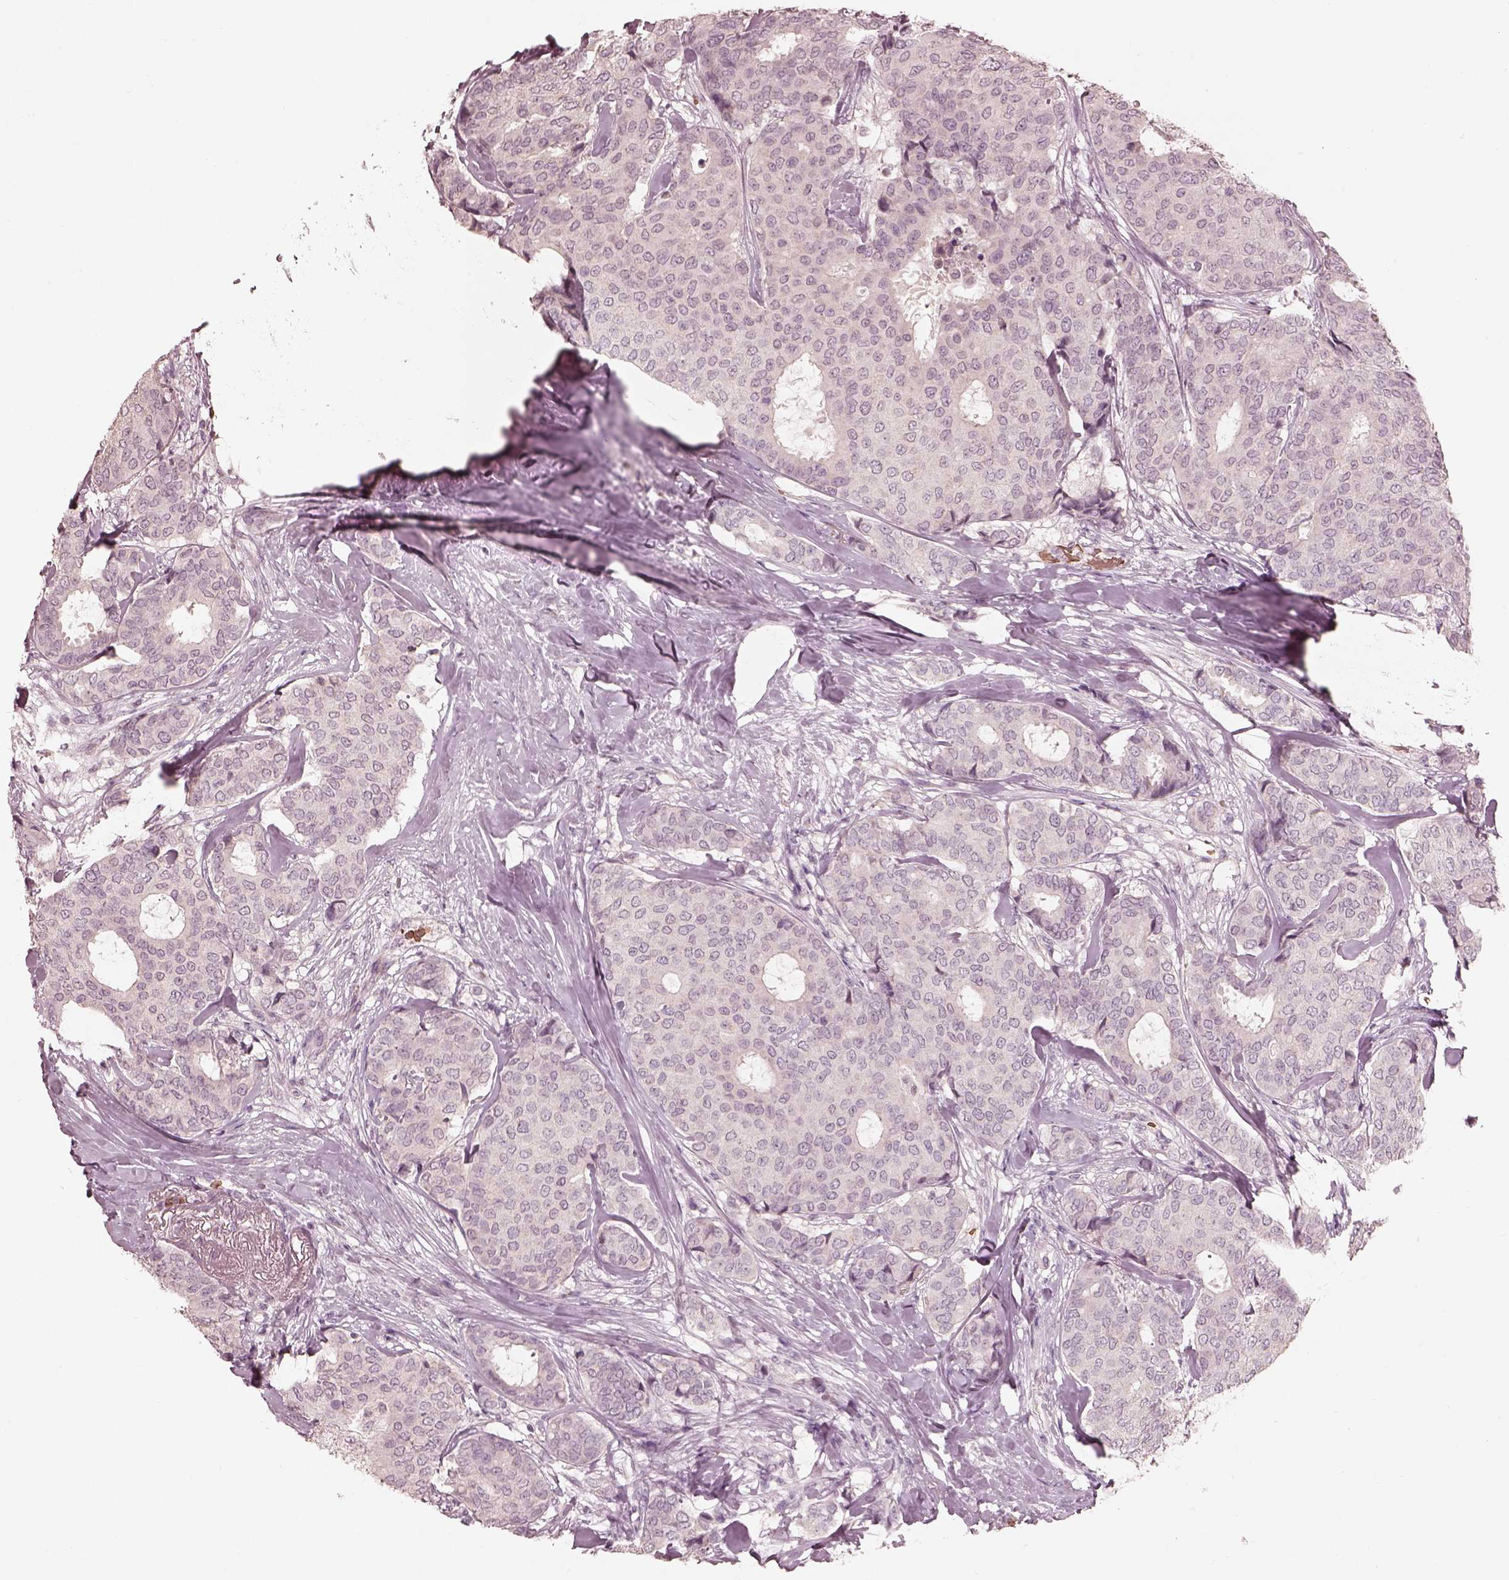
{"staining": {"intensity": "negative", "quantity": "none", "location": "none"}, "tissue": "breast cancer", "cell_type": "Tumor cells", "image_type": "cancer", "snomed": [{"axis": "morphology", "description": "Duct carcinoma"}, {"axis": "topography", "description": "Breast"}], "caption": "DAB (3,3'-diaminobenzidine) immunohistochemical staining of breast infiltrating ductal carcinoma reveals no significant positivity in tumor cells. (DAB (3,3'-diaminobenzidine) immunohistochemistry (IHC) visualized using brightfield microscopy, high magnification).", "gene": "ANKLE1", "patient": {"sex": "female", "age": 75}}